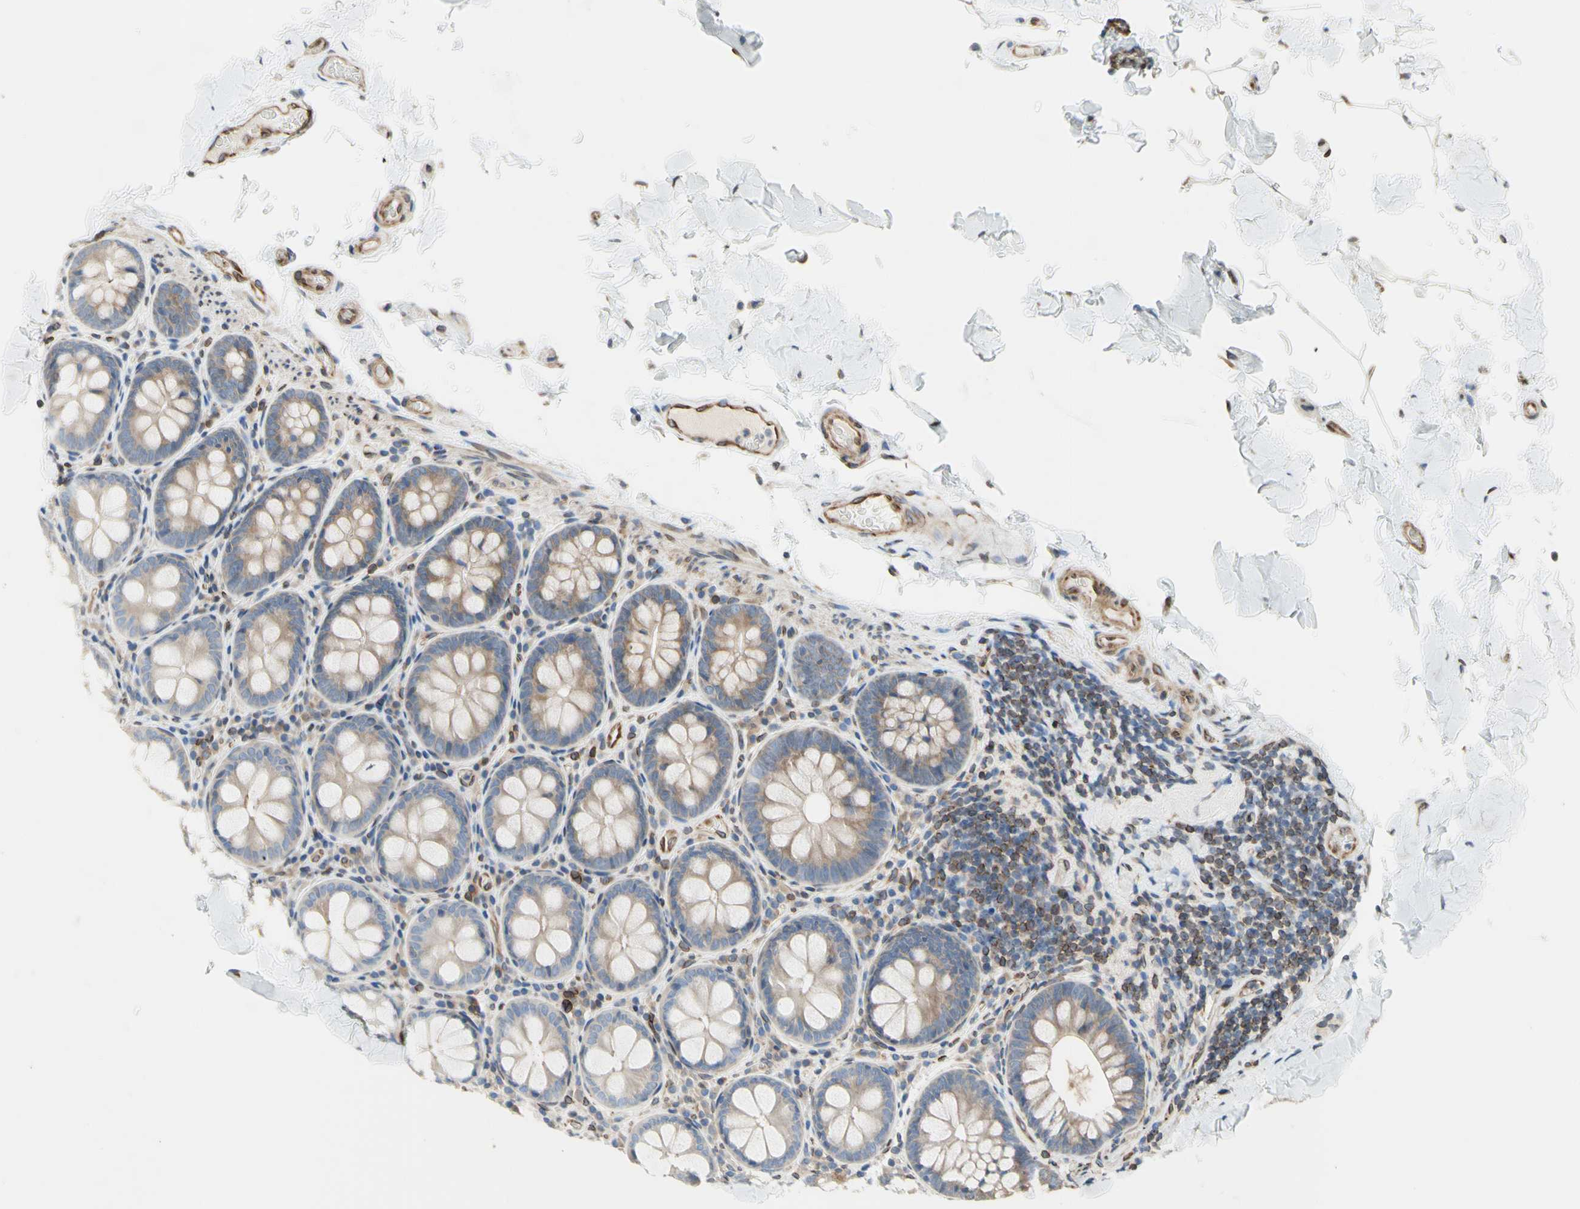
{"staining": {"intensity": "strong", "quantity": ">75%", "location": "cytoplasmic/membranous"}, "tissue": "colon", "cell_type": "Endothelial cells", "image_type": "normal", "snomed": [{"axis": "morphology", "description": "Normal tissue, NOS"}, {"axis": "topography", "description": "Colon"}], "caption": "Protein expression analysis of unremarkable colon demonstrates strong cytoplasmic/membranous positivity in about >75% of endothelial cells.", "gene": "TRAF2", "patient": {"sex": "female", "age": 61}}